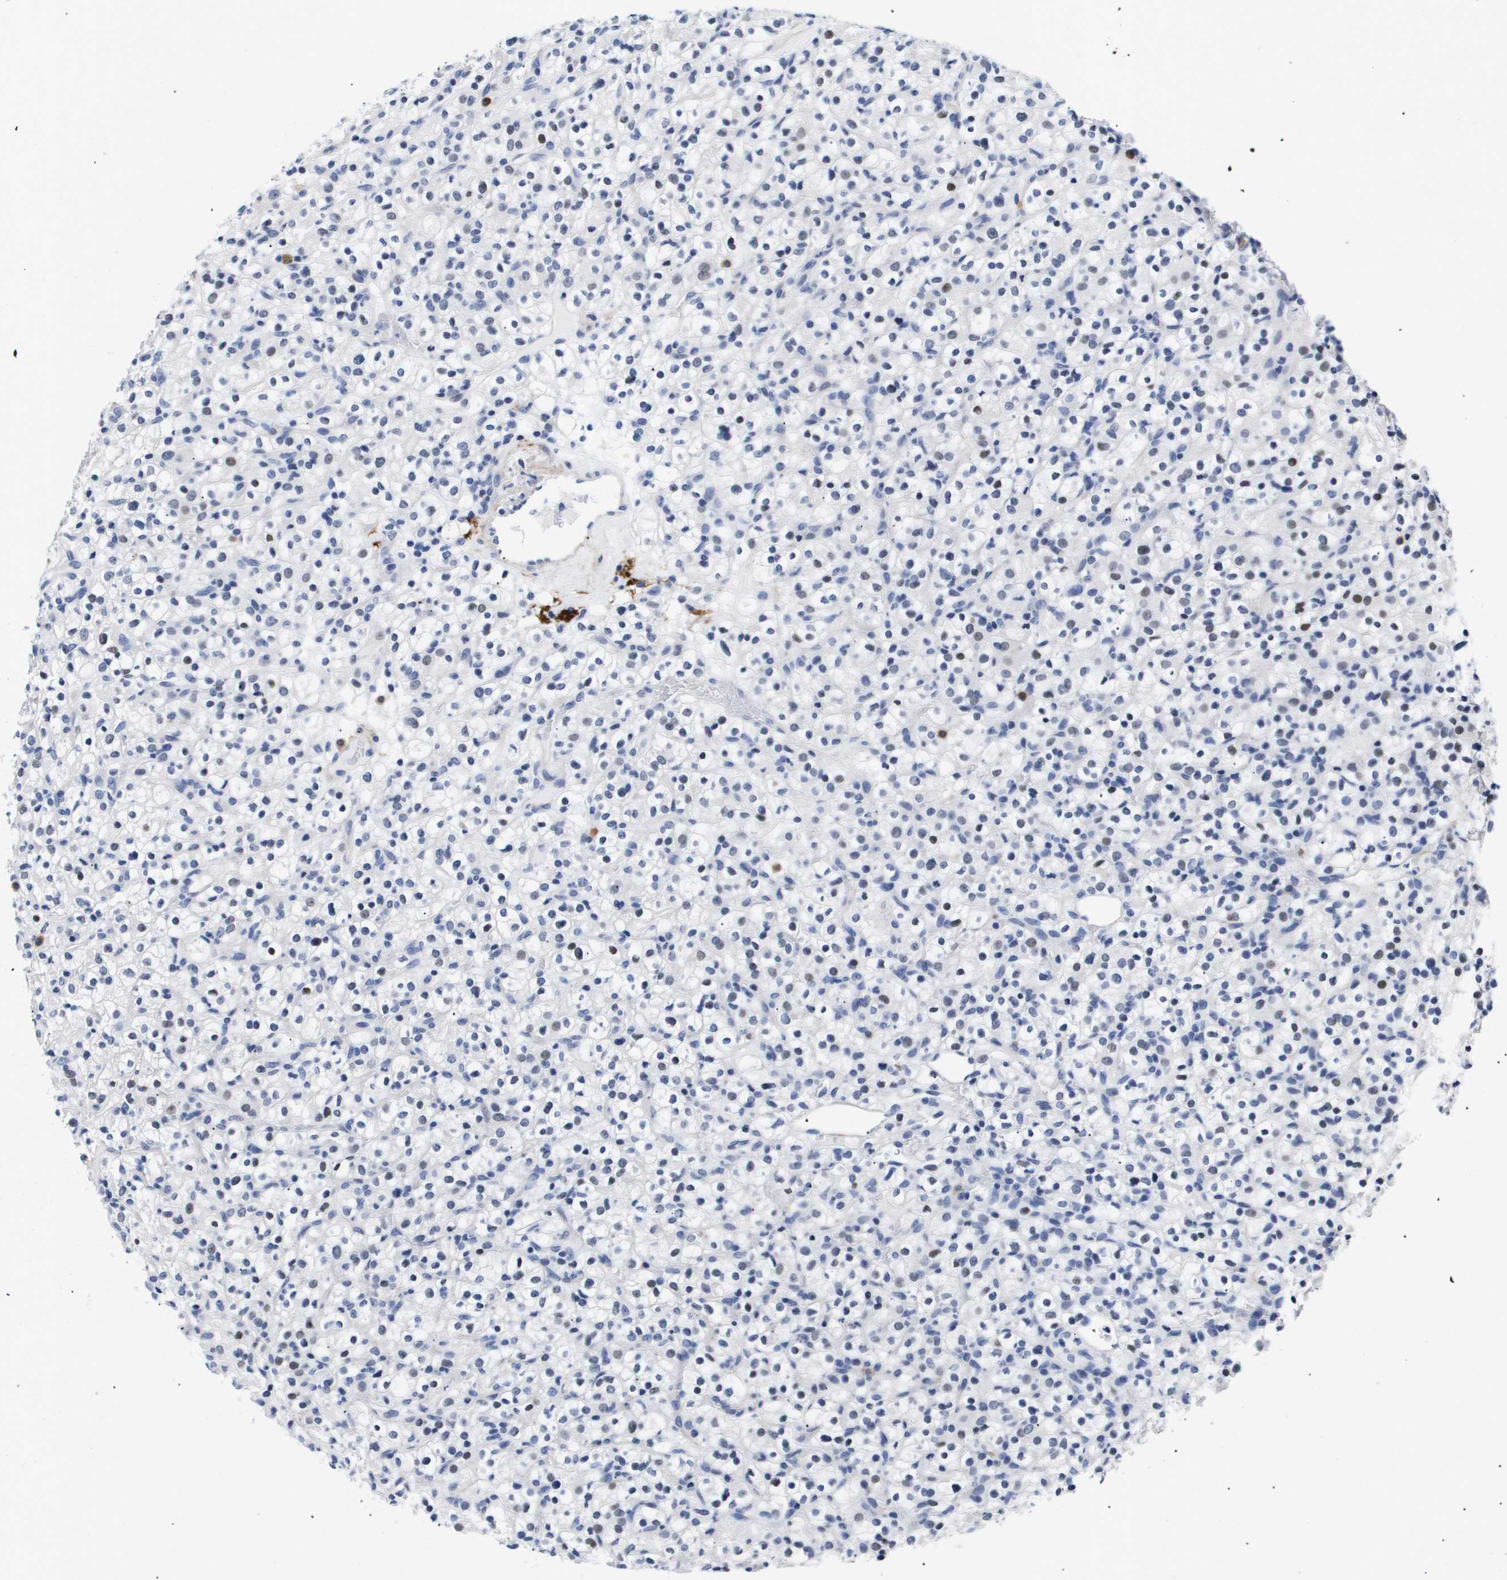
{"staining": {"intensity": "negative", "quantity": "none", "location": "none"}, "tissue": "renal cancer", "cell_type": "Tumor cells", "image_type": "cancer", "snomed": [{"axis": "morphology", "description": "Normal tissue, NOS"}, {"axis": "morphology", "description": "Adenocarcinoma, NOS"}, {"axis": "topography", "description": "Kidney"}], "caption": "Photomicrograph shows no significant protein staining in tumor cells of renal adenocarcinoma.", "gene": "SHD", "patient": {"sex": "female", "age": 72}}